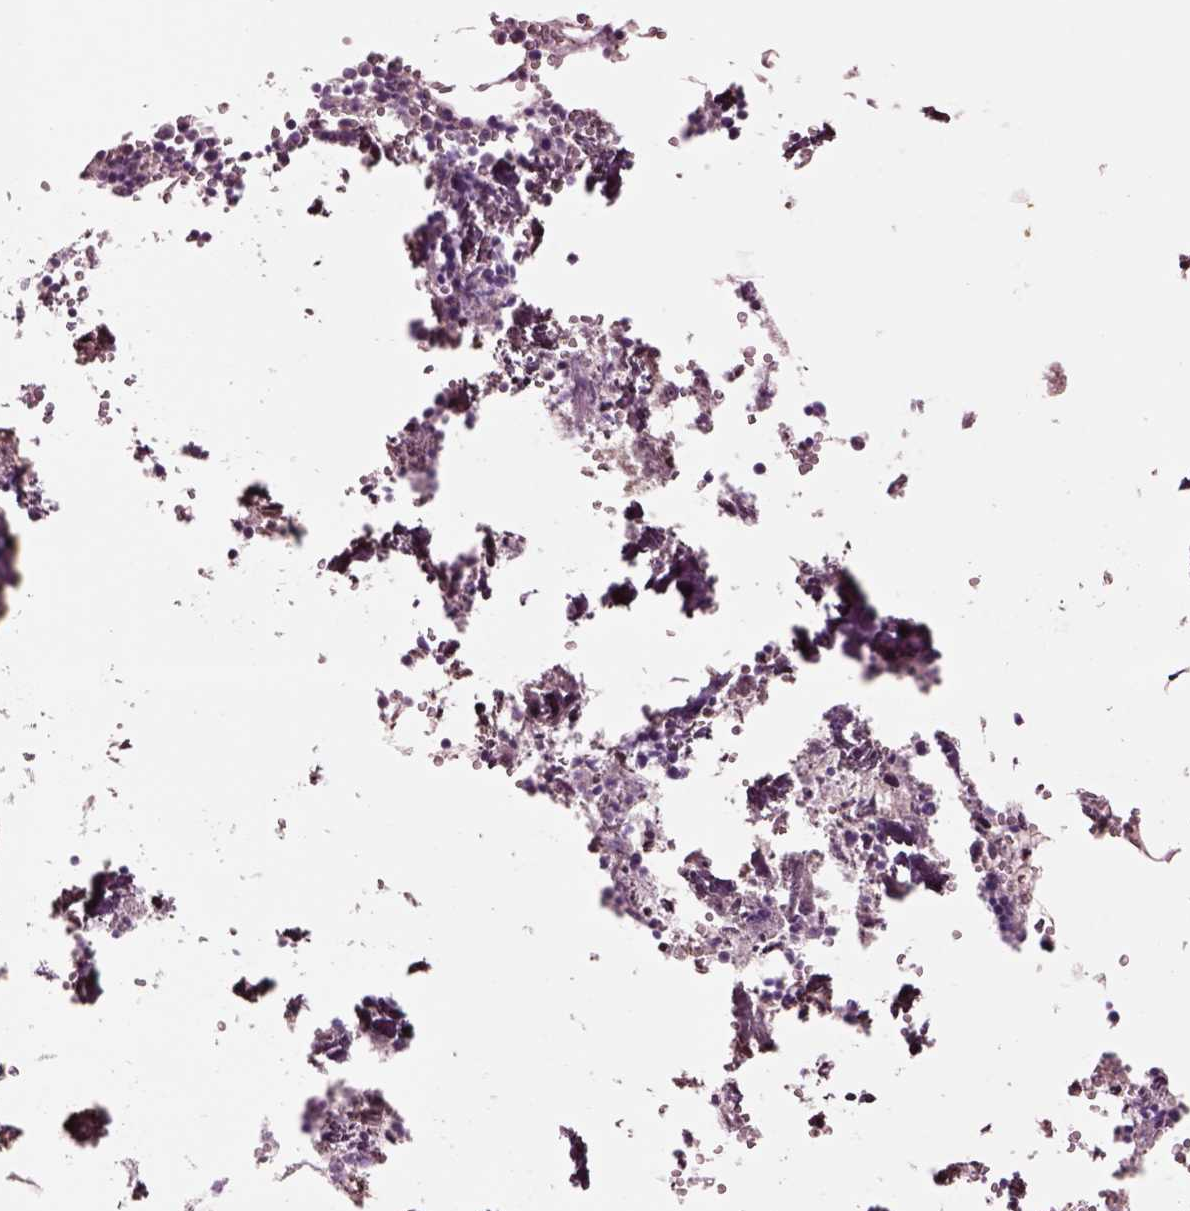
{"staining": {"intensity": "negative", "quantity": "none", "location": "none"}, "tissue": "bone marrow", "cell_type": "Hematopoietic cells", "image_type": "normal", "snomed": [{"axis": "morphology", "description": "Normal tissue, NOS"}, {"axis": "topography", "description": "Bone marrow"}], "caption": "Immunohistochemistry histopathology image of unremarkable bone marrow: human bone marrow stained with DAB reveals no significant protein expression in hematopoietic cells. Nuclei are stained in blue.", "gene": "PLPP7", "patient": {"sex": "male", "age": 54}}